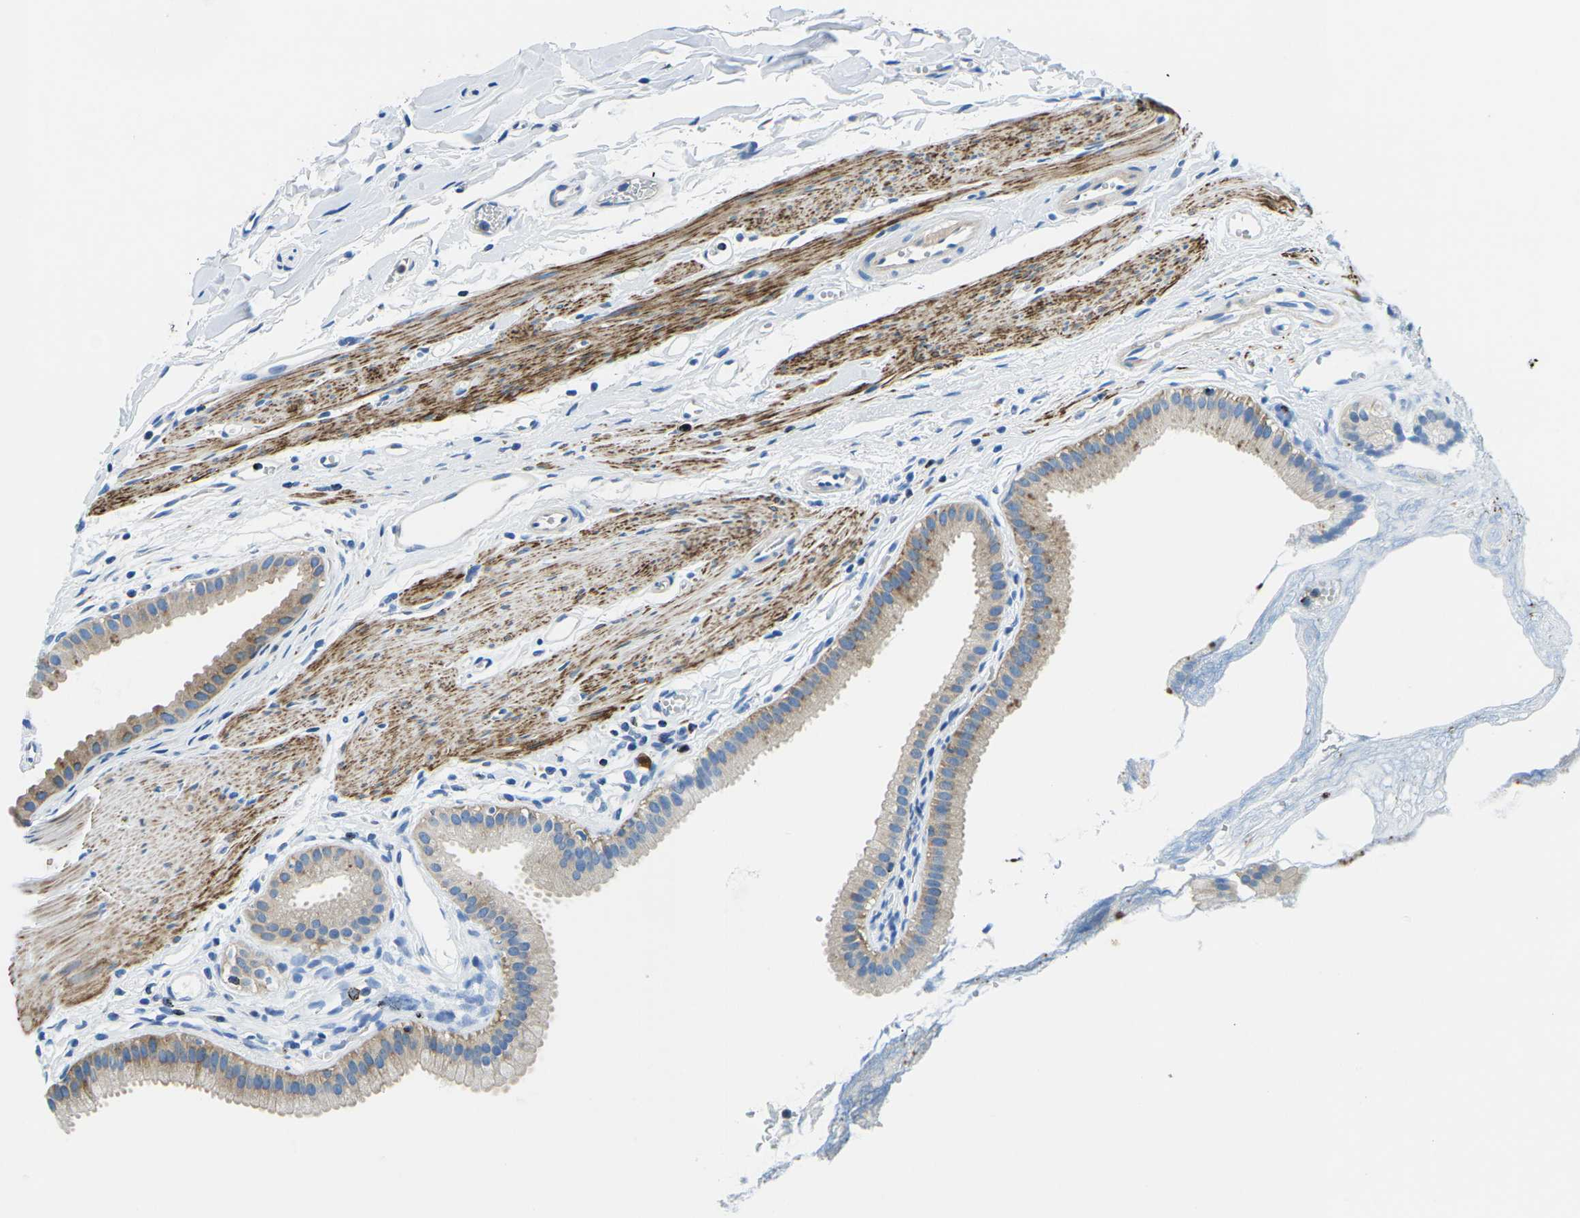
{"staining": {"intensity": "weak", "quantity": ">75%", "location": "cytoplasmic/membranous"}, "tissue": "gallbladder", "cell_type": "Glandular cells", "image_type": "normal", "snomed": [{"axis": "morphology", "description": "Normal tissue, NOS"}, {"axis": "topography", "description": "Gallbladder"}], "caption": "Immunohistochemical staining of unremarkable human gallbladder exhibits weak cytoplasmic/membranous protein expression in about >75% of glandular cells. Immunohistochemistry stains the protein of interest in brown and the nuclei are stained blue.", "gene": "MC4R", "patient": {"sex": "female", "age": 64}}